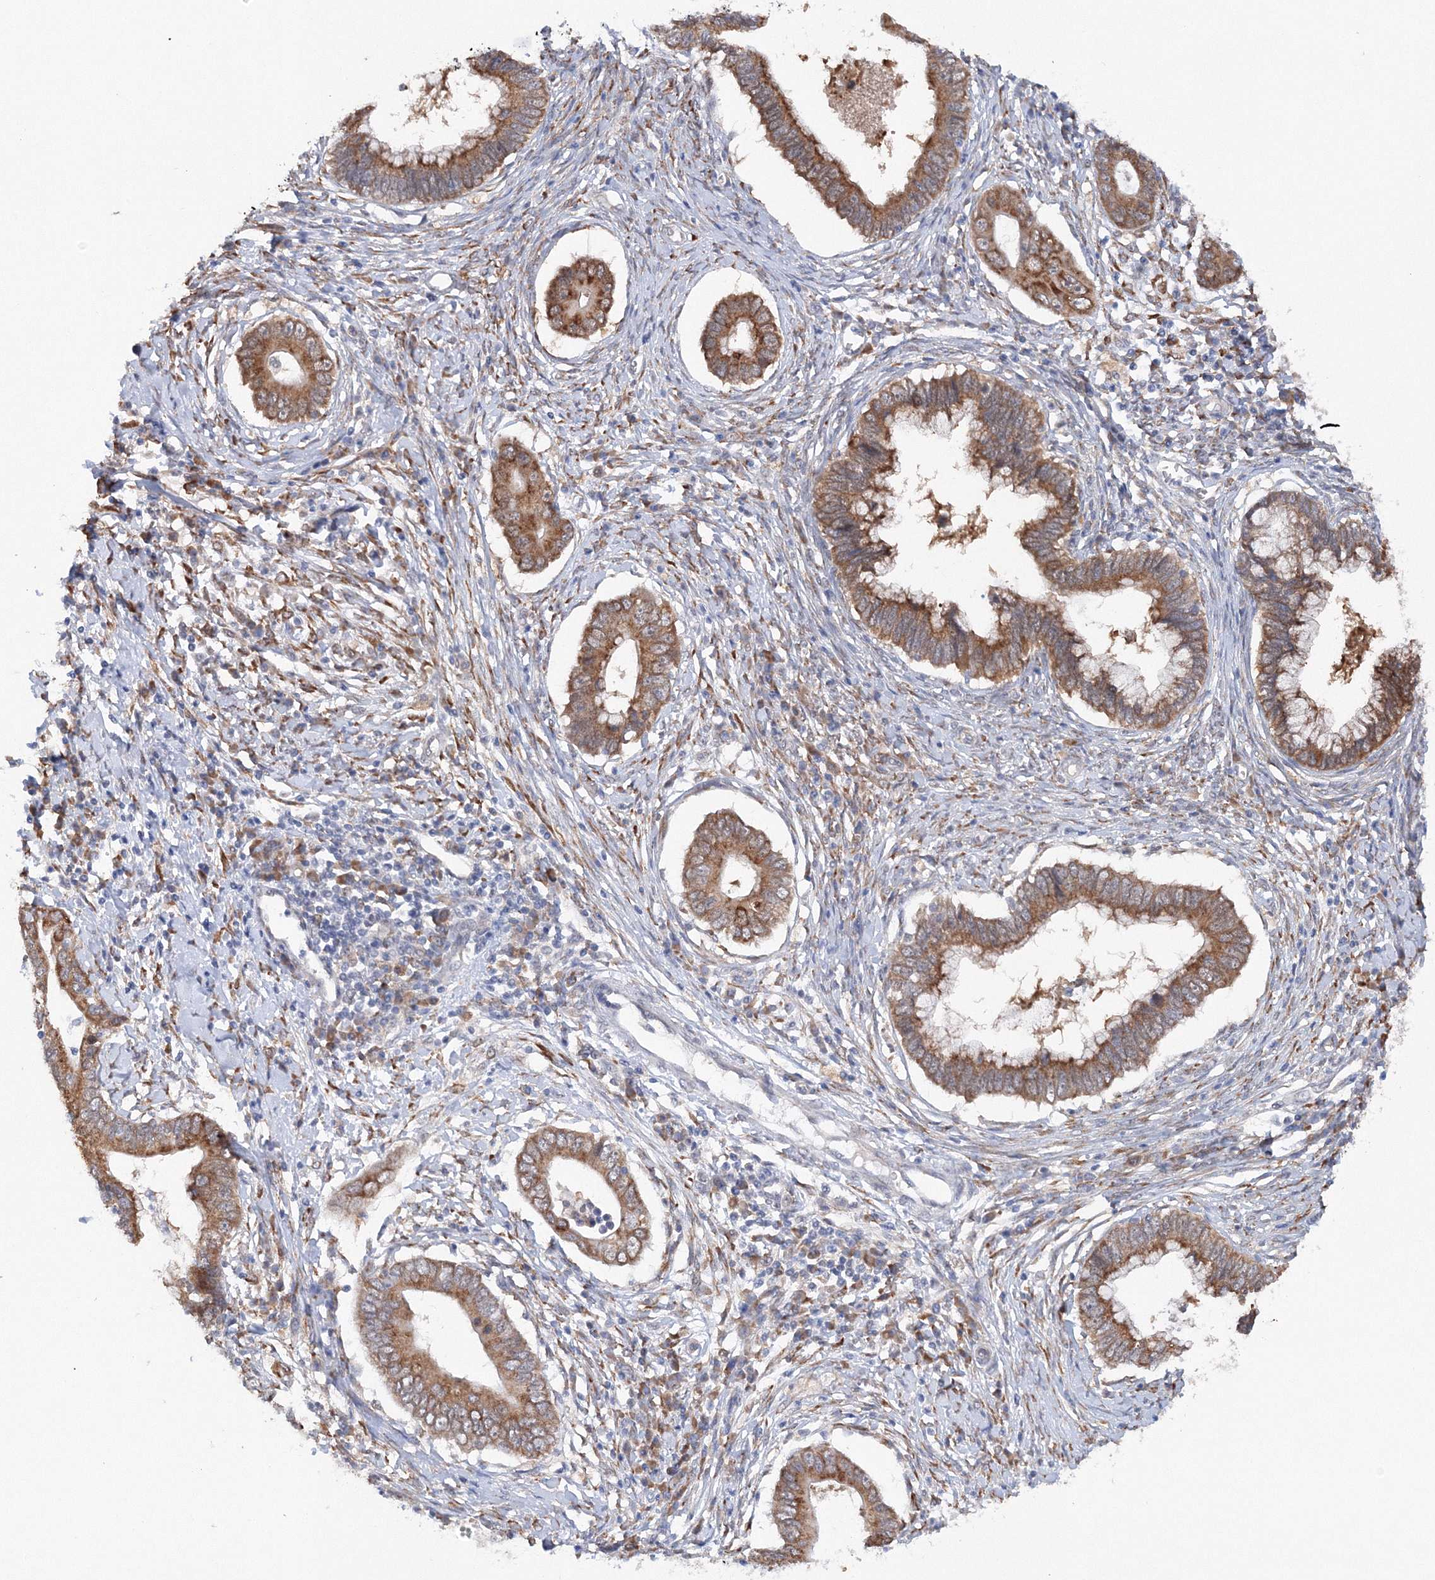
{"staining": {"intensity": "moderate", "quantity": ">75%", "location": "cytoplasmic/membranous"}, "tissue": "cervical cancer", "cell_type": "Tumor cells", "image_type": "cancer", "snomed": [{"axis": "morphology", "description": "Adenocarcinoma, NOS"}, {"axis": "topography", "description": "Cervix"}], "caption": "A high-resolution micrograph shows immunohistochemistry (IHC) staining of adenocarcinoma (cervical), which demonstrates moderate cytoplasmic/membranous staining in about >75% of tumor cells.", "gene": "DIS3L2", "patient": {"sex": "female", "age": 44}}